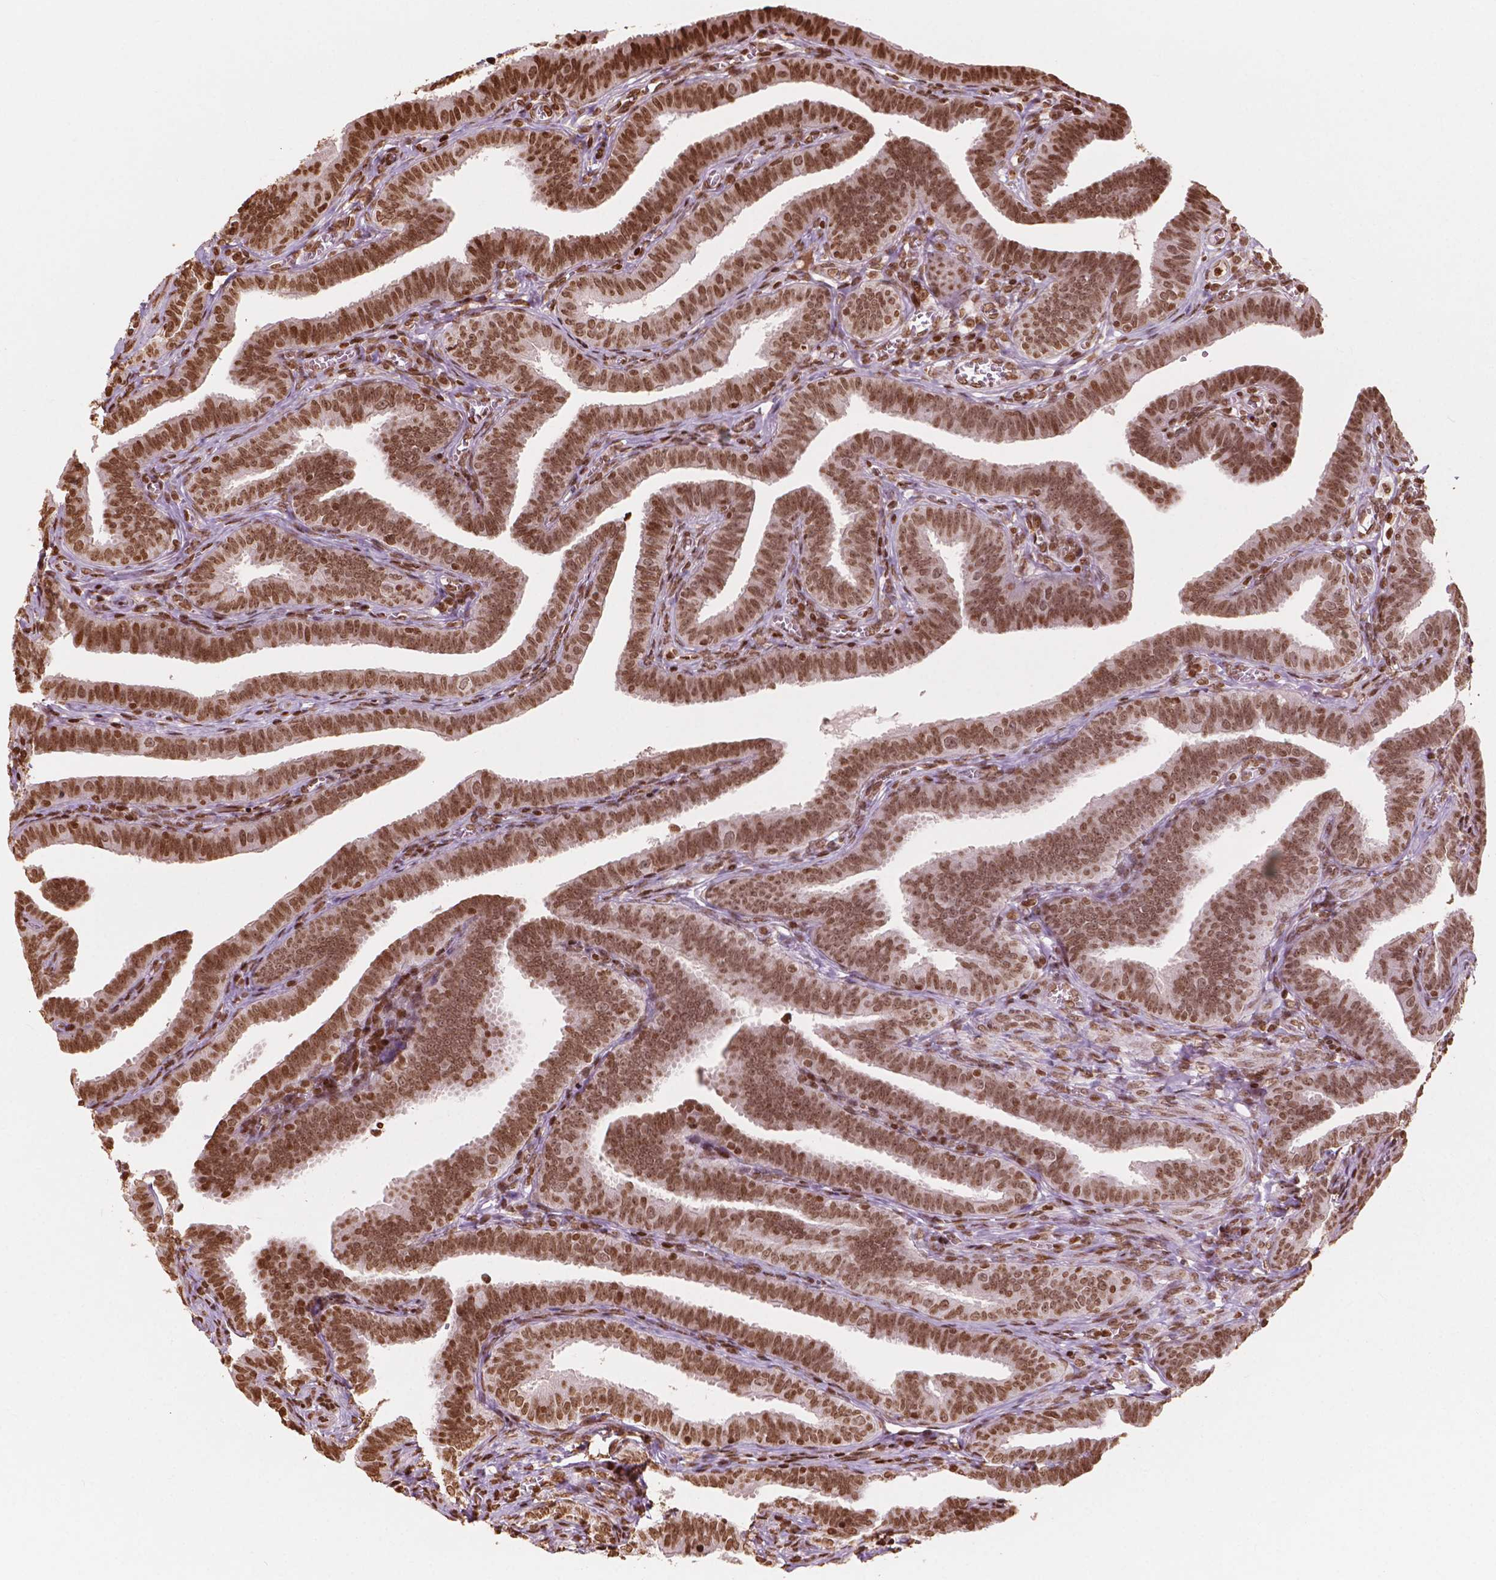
{"staining": {"intensity": "strong", "quantity": ">75%", "location": "nuclear"}, "tissue": "fallopian tube", "cell_type": "Glandular cells", "image_type": "normal", "snomed": [{"axis": "morphology", "description": "Normal tissue, NOS"}, {"axis": "topography", "description": "Fallopian tube"}], "caption": "Fallopian tube was stained to show a protein in brown. There is high levels of strong nuclear expression in about >75% of glandular cells. The staining was performed using DAB to visualize the protein expression in brown, while the nuclei were stained in blue with hematoxylin (Magnification: 20x).", "gene": "H3C7", "patient": {"sex": "female", "age": 25}}